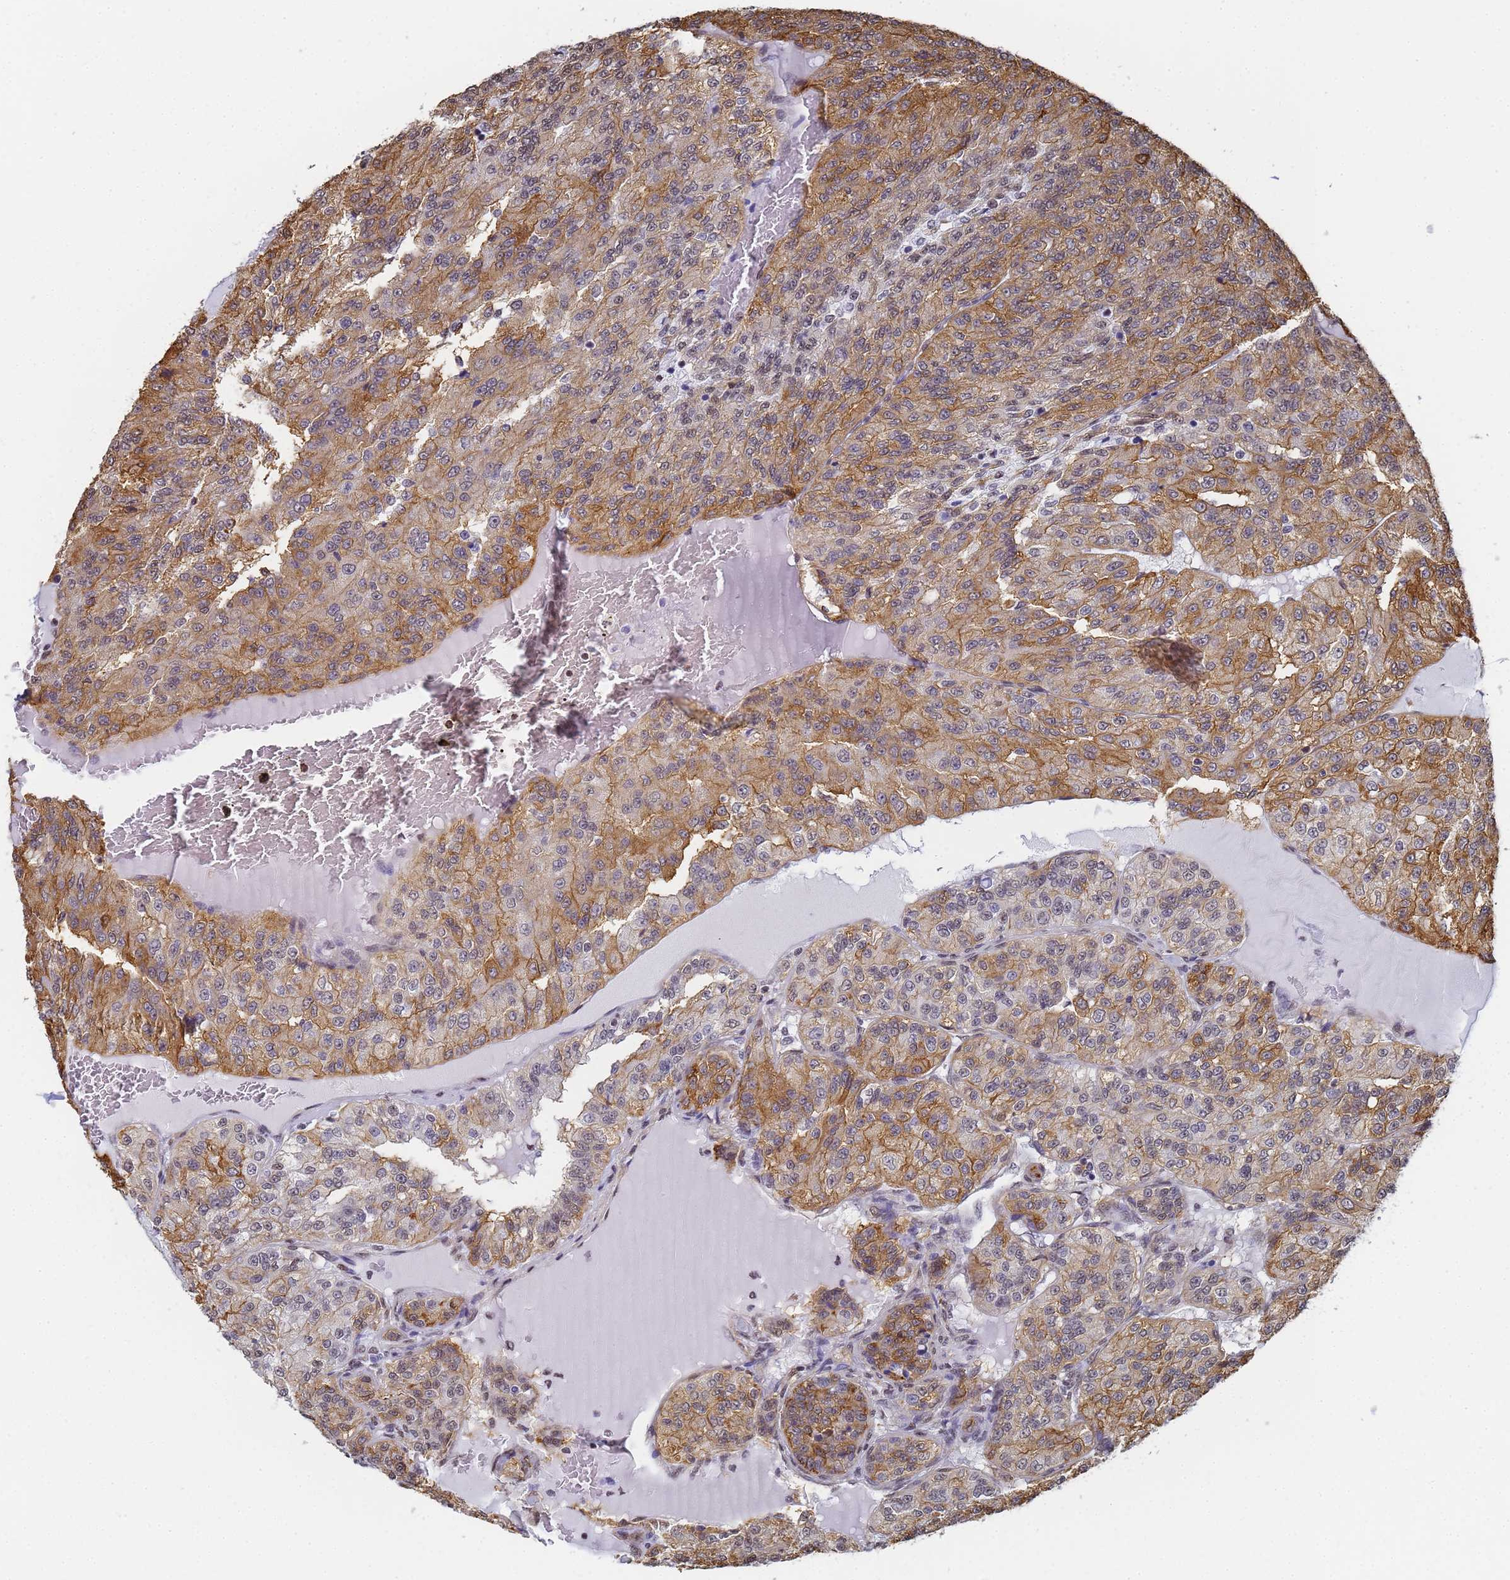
{"staining": {"intensity": "moderate", "quantity": ">75%", "location": "cytoplasmic/membranous,nuclear"}, "tissue": "renal cancer", "cell_type": "Tumor cells", "image_type": "cancer", "snomed": [{"axis": "morphology", "description": "Adenocarcinoma, NOS"}, {"axis": "topography", "description": "Kidney"}], "caption": "This photomicrograph displays immunohistochemistry staining of human renal cancer (adenocarcinoma), with medium moderate cytoplasmic/membranous and nuclear expression in approximately >75% of tumor cells.", "gene": "PRRT4", "patient": {"sex": "female", "age": 63}}